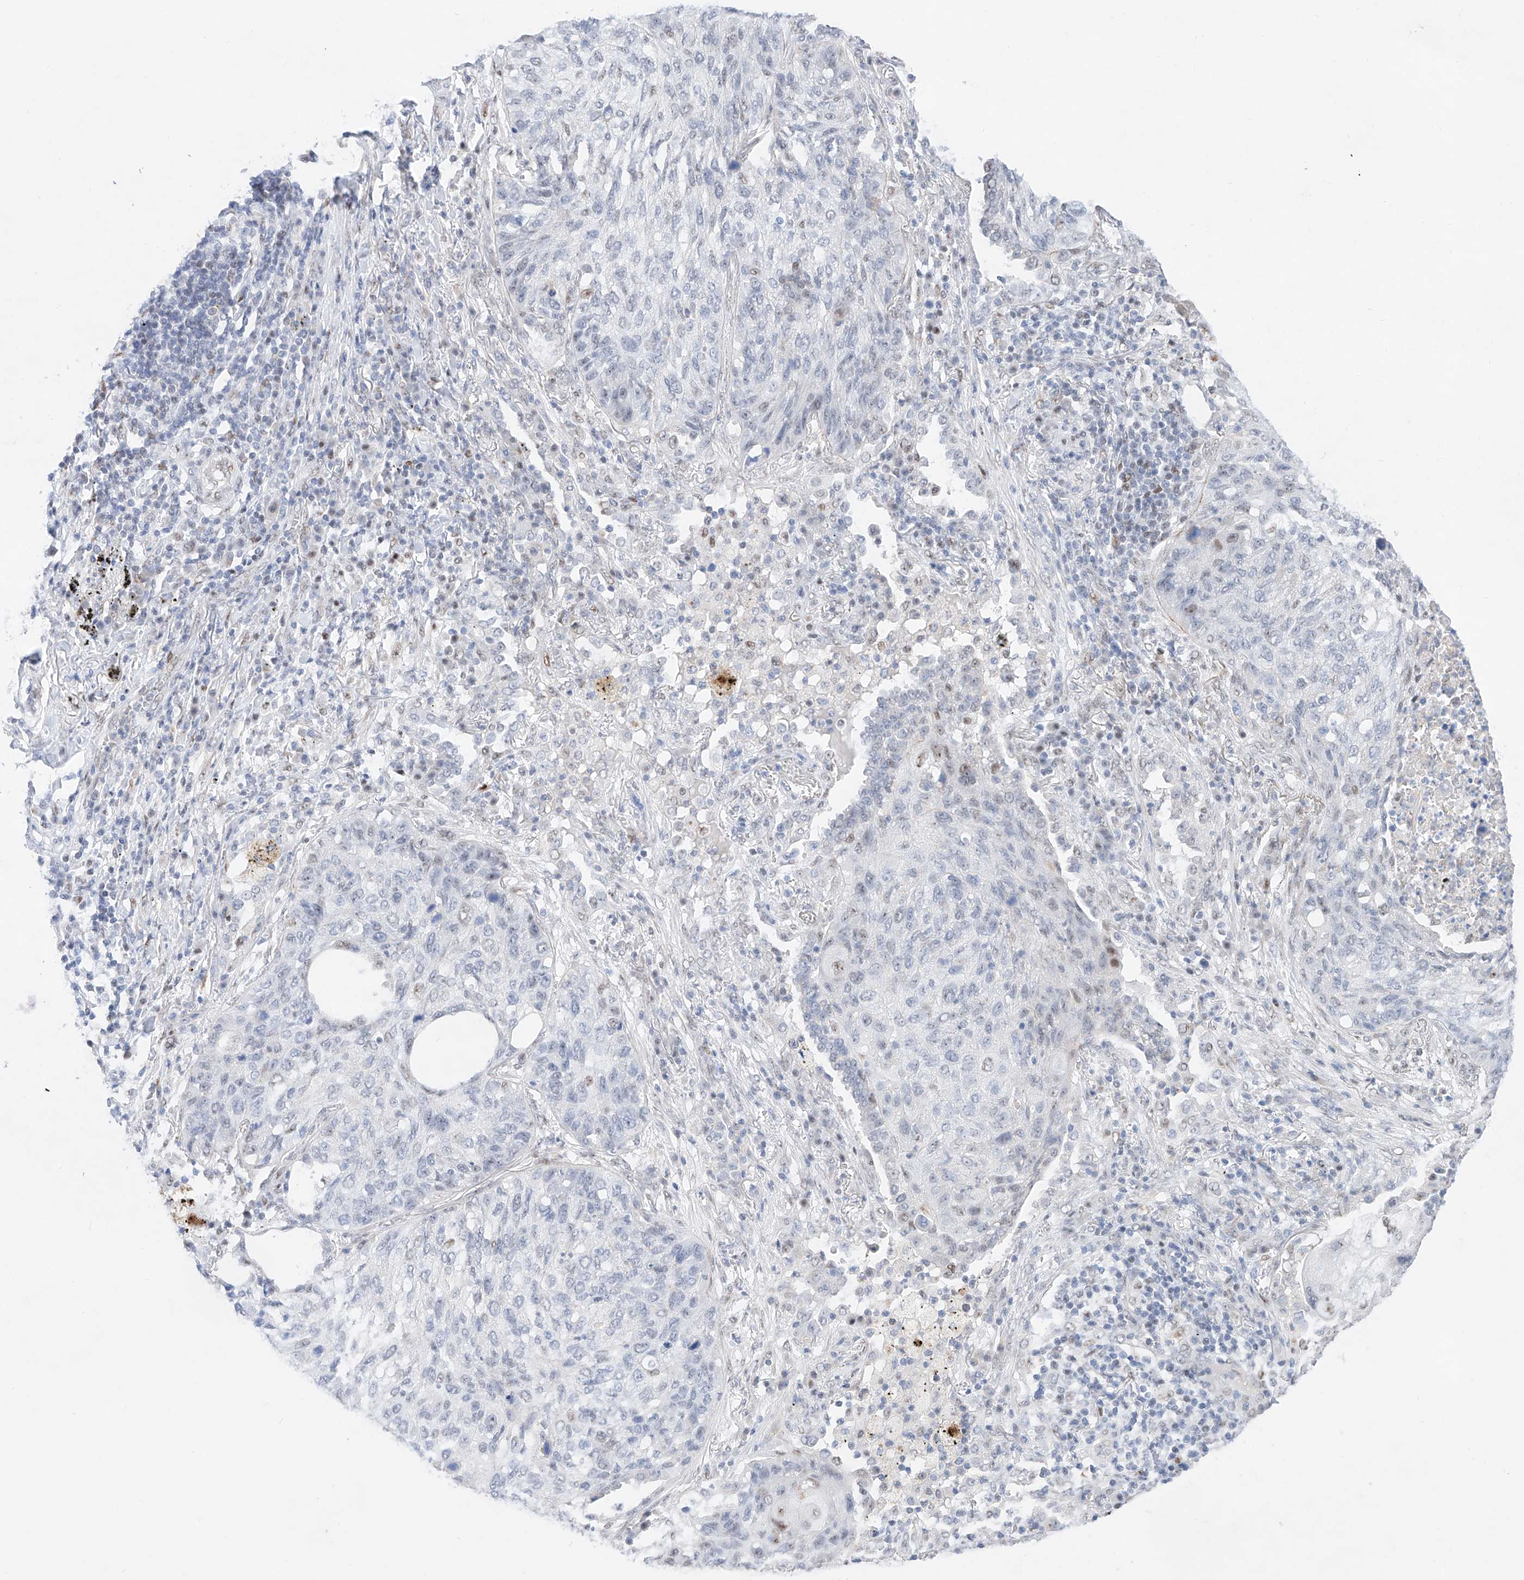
{"staining": {"intensity": "negative", "quantity": "none", "location": "none"}, "tissue": "lung cancer", "cell_type": "Tumor cells", "image_type": "cancer", "snomed": [{"axis": "morphology", "description": "Squamous cell carcinoma, NOS"}, {"axis": "topography", "description": "Lung"}], "caption": "Immunohistochemistry of lung squamous cell carcinoma exhibits no positivity in tumor cells.", "gene": "NT5C3B", "patient": {"sex": "female", "age": 63}}